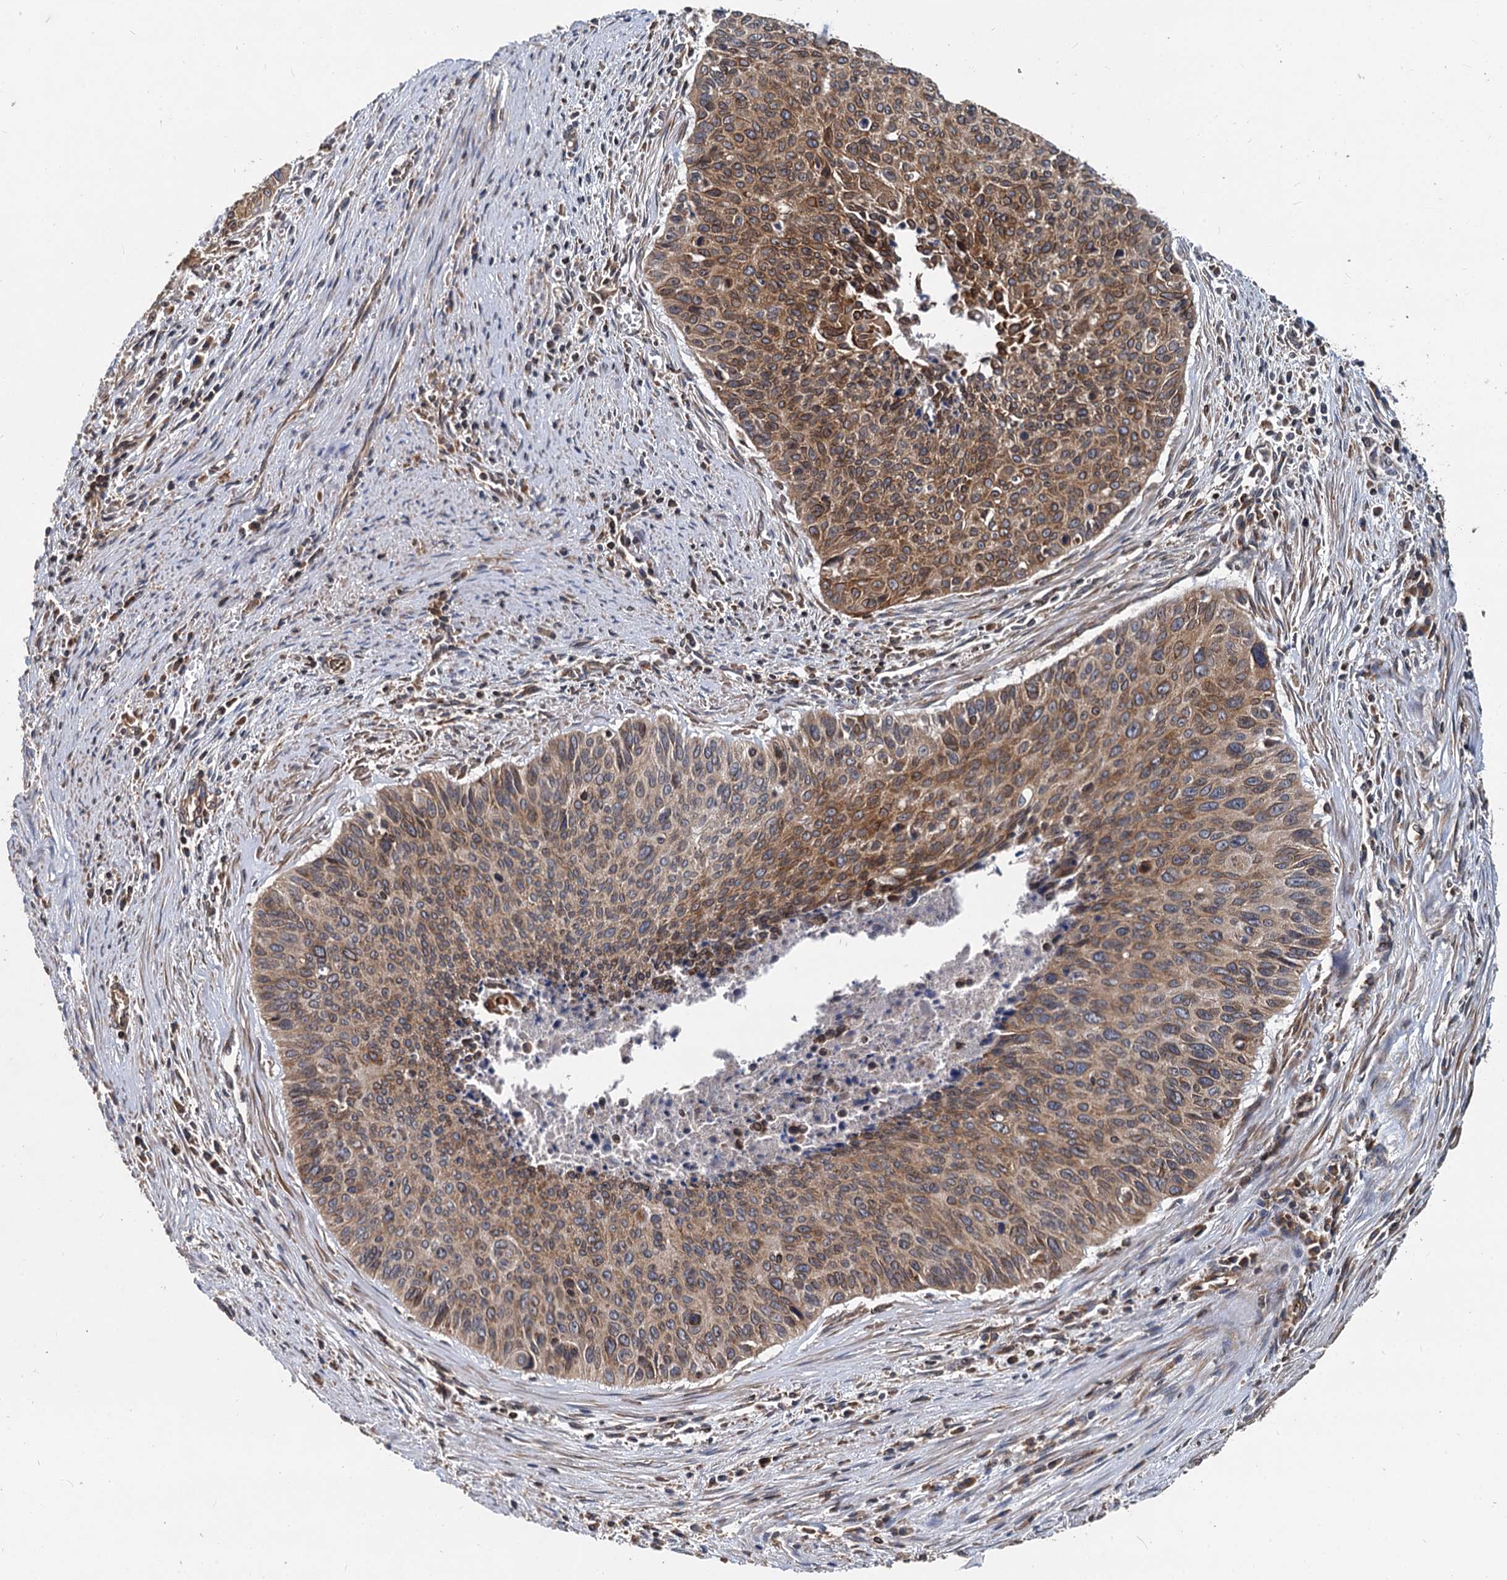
{"staining": {"intensity": "moderate", "quantity": ">75%", "location": "cytoplasmic/membranous"}, "tissue": "cervical cancer", "cell_type": "Tumor cells", "image_type": "cancer", "snomed": [{"axis": "morphology", "description": "Squamous cell carcinoma, NOS"}, {"axis": "topography", "description": "Cervix"}], "caption": "Tumor cells show medium levels of moderate cytoplasmic/membranous expression in approximately >75% of cells in cervical cancer.", "gene": "STIM1", "patient": {"sex": "female", "age": 55}}